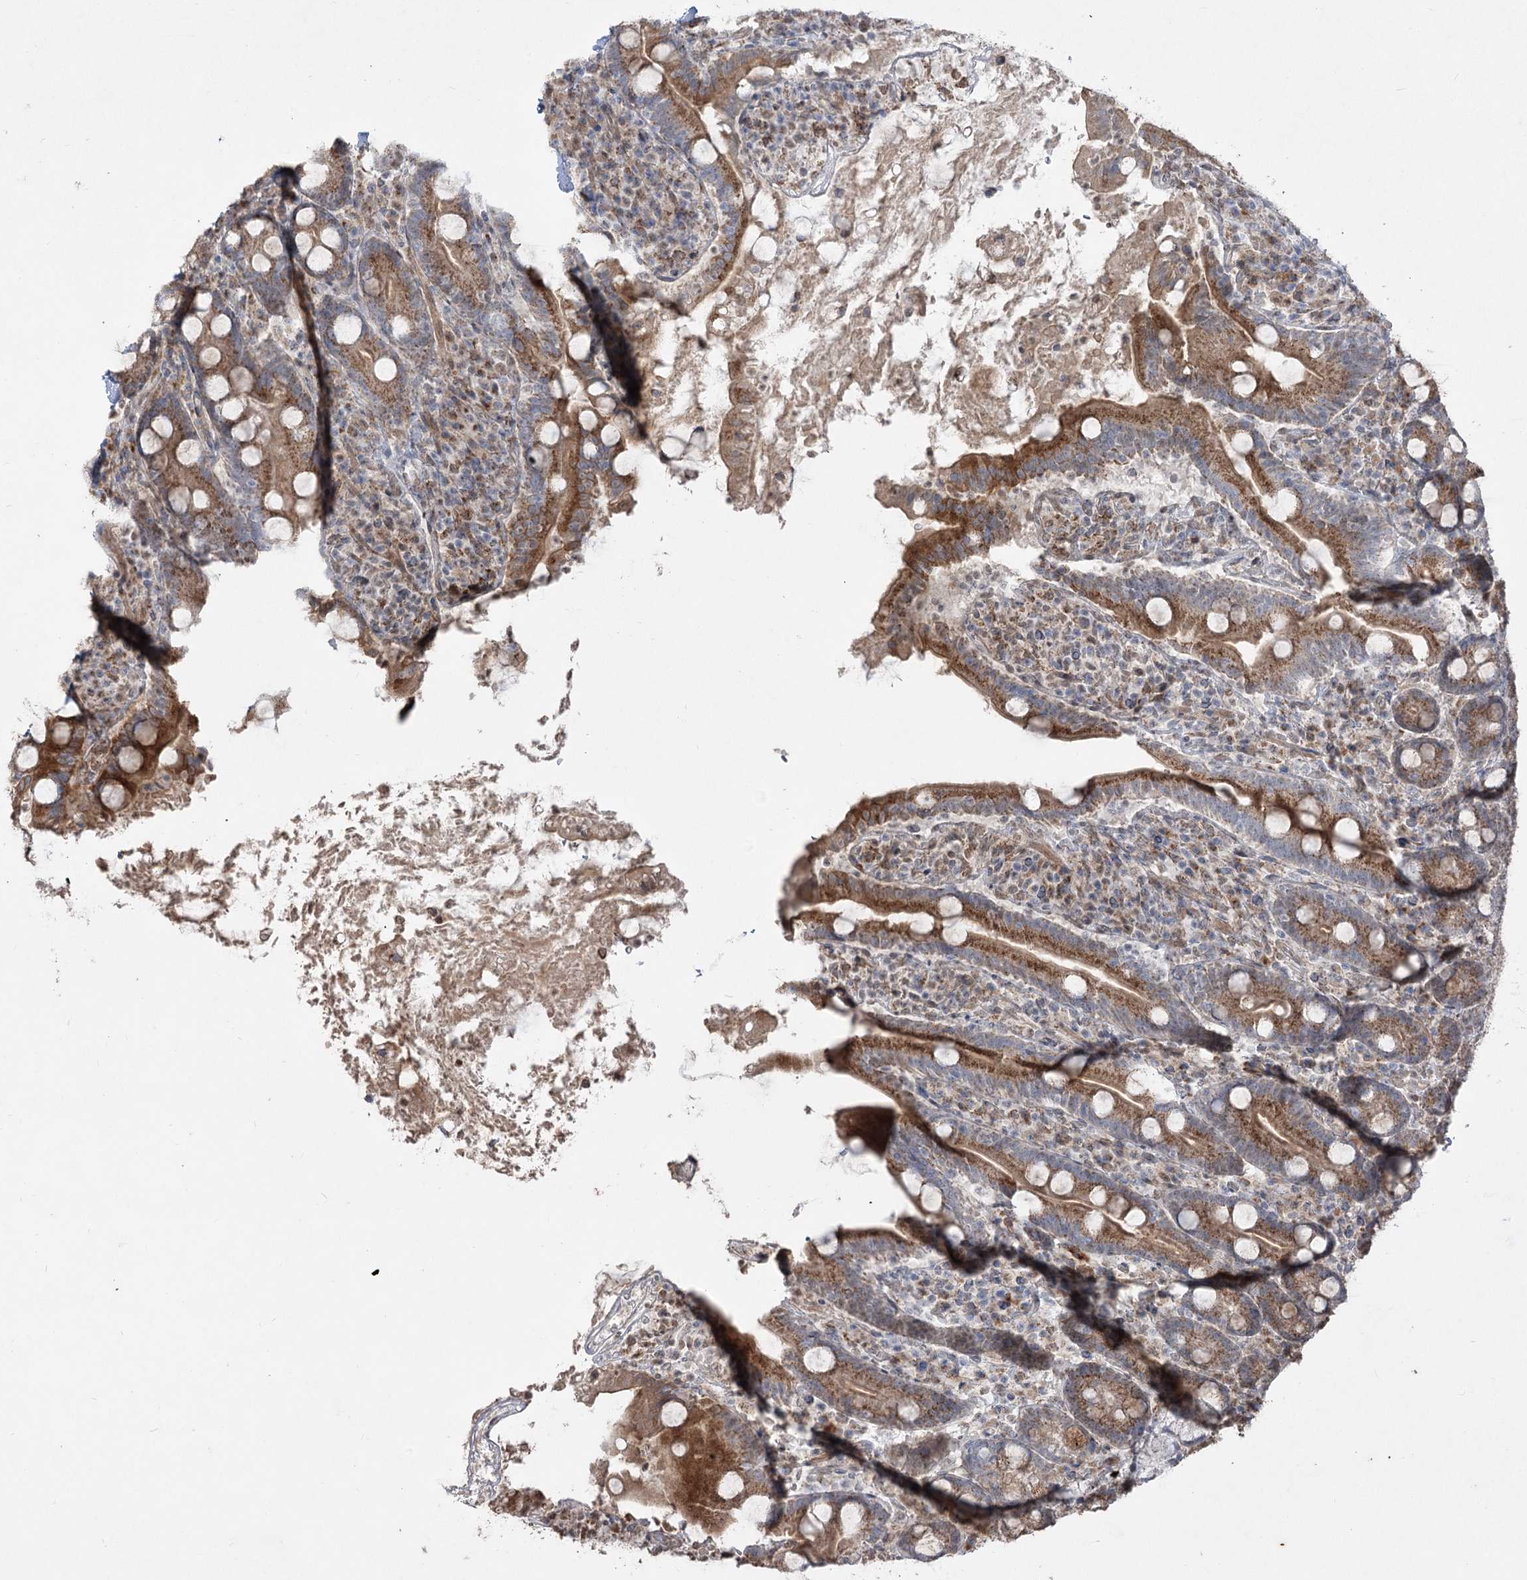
{"staining": {"intensity": "strong", "quantity": ">75%", "location": "cytoplasmic/membranous"}, "tissue": "duodenum", "cell_type": "Glandular cells", "image_type": "normal", "snomed": [{"axis": "morphology", "description": "Normal tissue, NOS"}, {"axis": "topography", "description": "Duodenum"}], "caption": "A brown stain labels strong cytoplasmic/membranous staining of a protein in glandular cells of normal human duodenum. (Stains: DAB (3,3'-diaminobenzidine) in brown, nuclei in blue, Microscopy: brightfield microscopy at high magnification).", "gene": "ZSCAN23", "patient": {"sex": "male", "age": 35}}